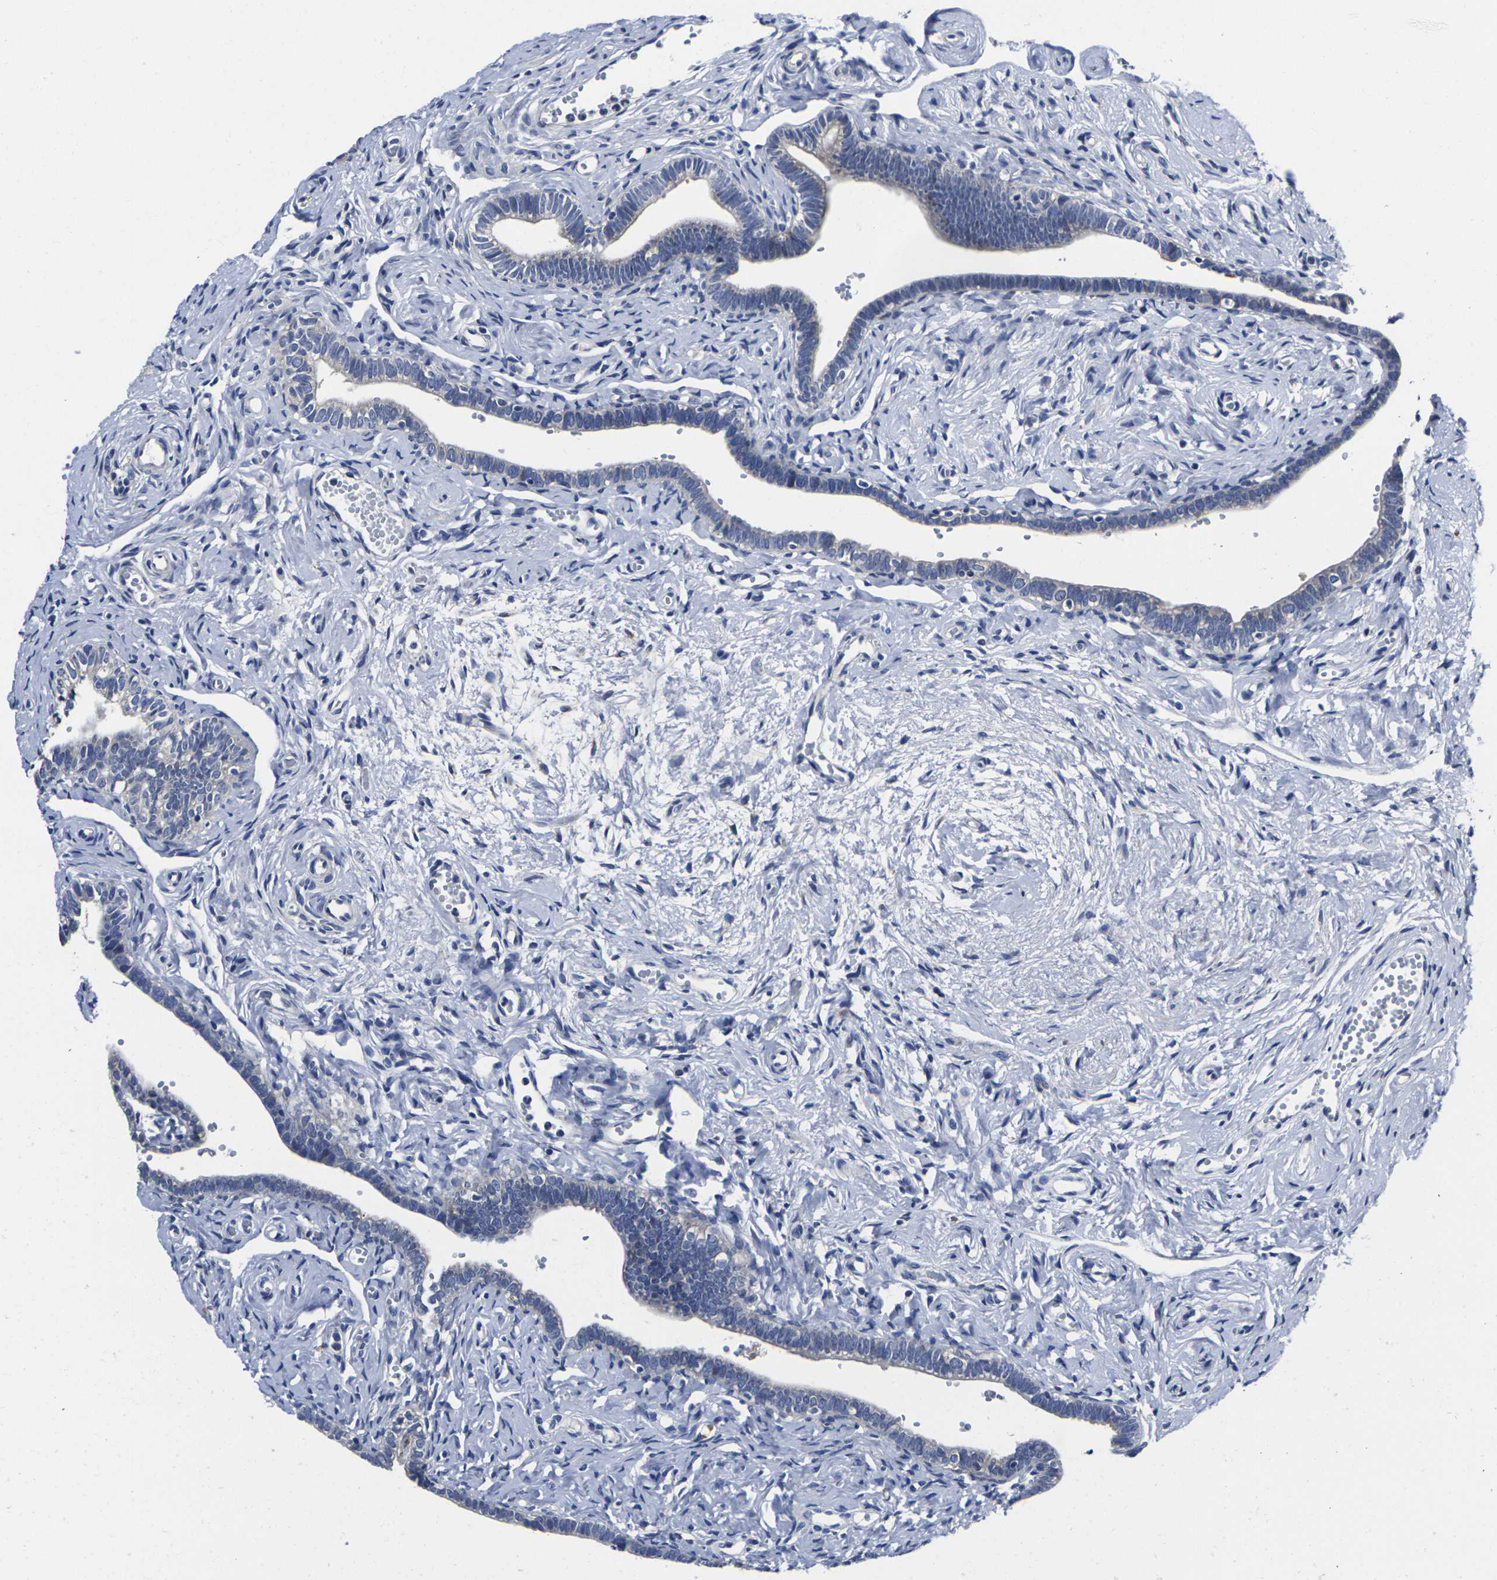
{"staining": {"intensity": "negative", "quantity": "none", "location": "none"}, "tissue": "fallopian tube", "cell_type": "Glandular cells", "image_type": "normal", "snomed": [{"axis": "morphology", "description": "Normal tissue, NOS"}, {"axis": "topography", "description": "Fallopian tube"}], "caption": "Immunohistochemical staining of unremarkable fallopian tube demonstrates no significant staining in glandular cells. Brightfield microscopy of immunohistochemistry (IHC) stained with DAB (brown) and hematoxylin (blue), captured at high magnification.", "gene": "CYP2C8", "patient": {"sex": "female", "age": 71}}